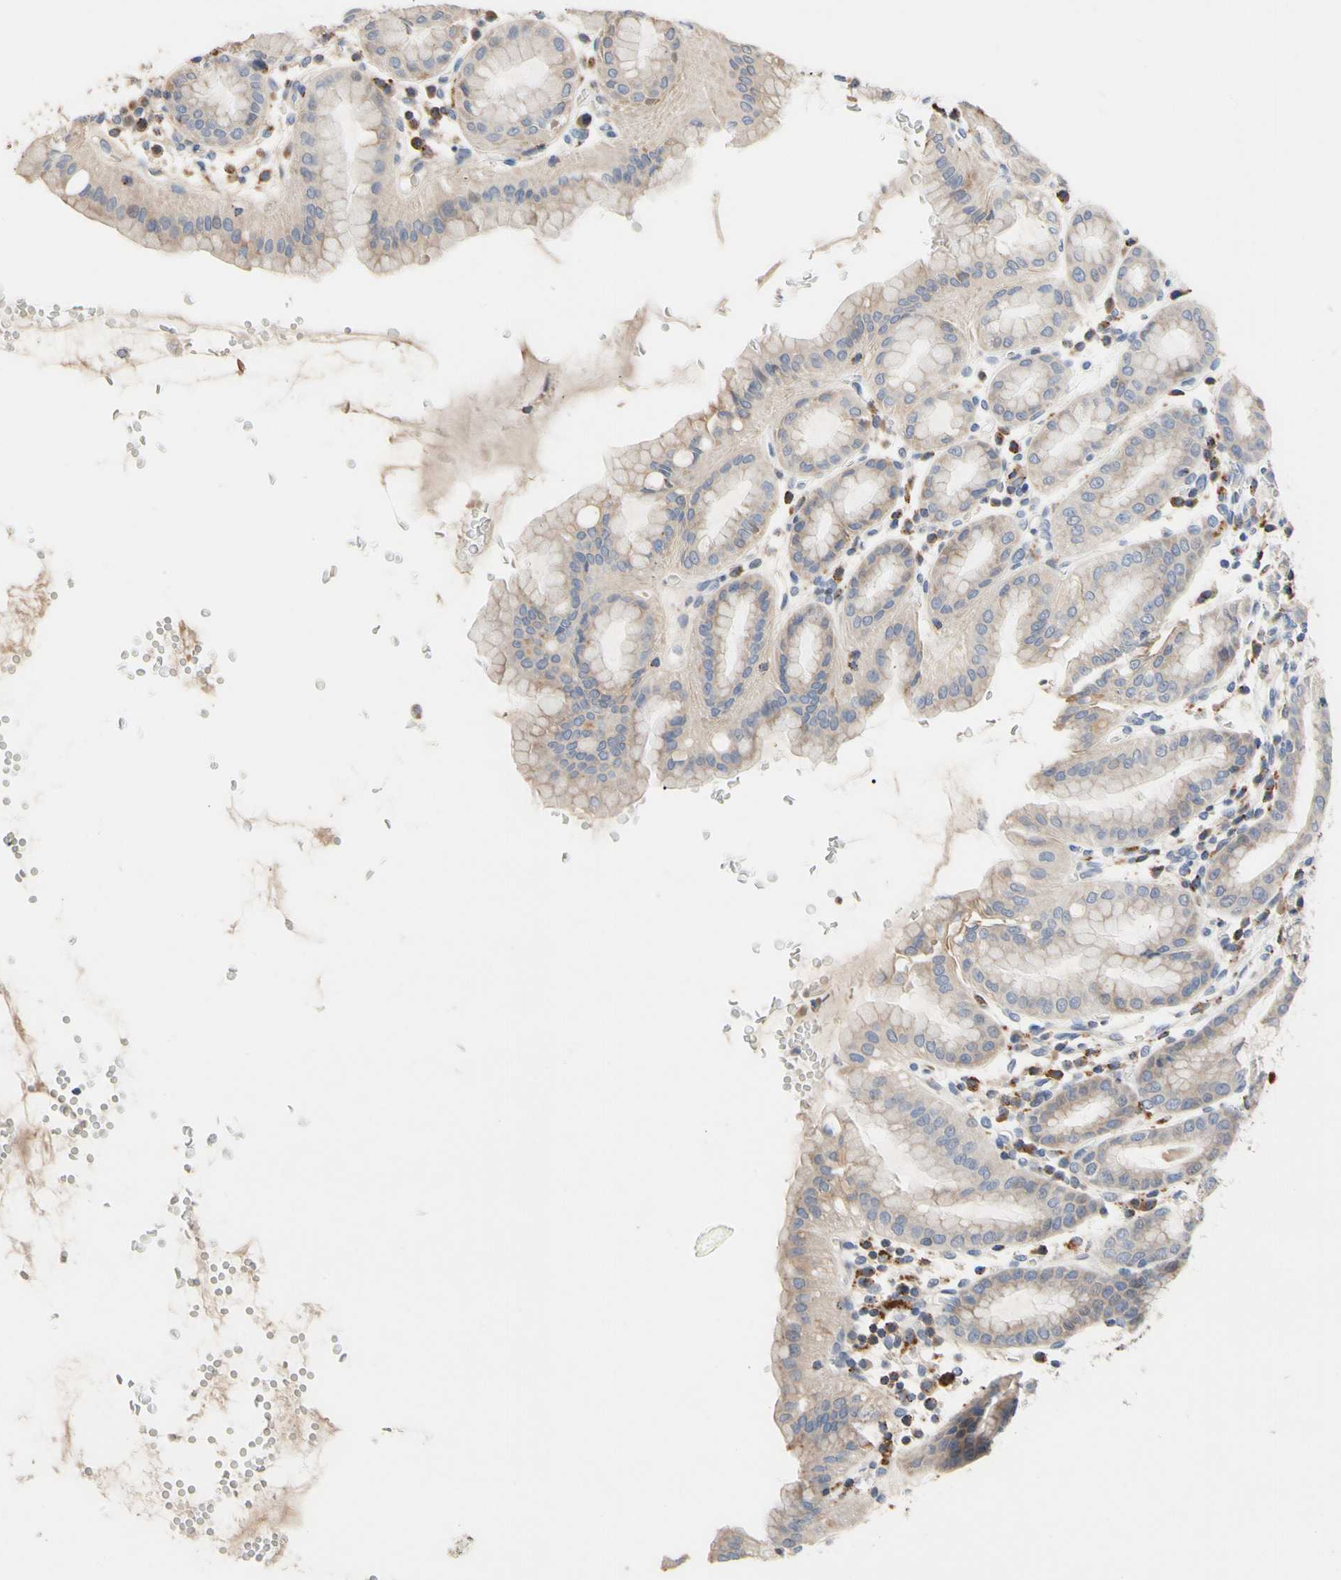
{"staining": {"intensity": "weak", "quantity": "<25%", "location": "cytoplasmic/membranous"}, "tissue": "stomach", "cell_type": "Glandular cells", "image_type": "normal", "snomed": [{"axis": "morphology", "description": "Normal tissue, NOS"}, {"axis": "topography", "description": "Stomach, upper"}], "caption": "There is no significant expression in glandular cells of stomach. (Stains: DAB immunohistochemistry (IHC) with hematoxylin counter stain, Microscopy: brightfield microscopy at high magnification).", "gene": "ADA2", "patient": {"sex": "male", "age": 68}}